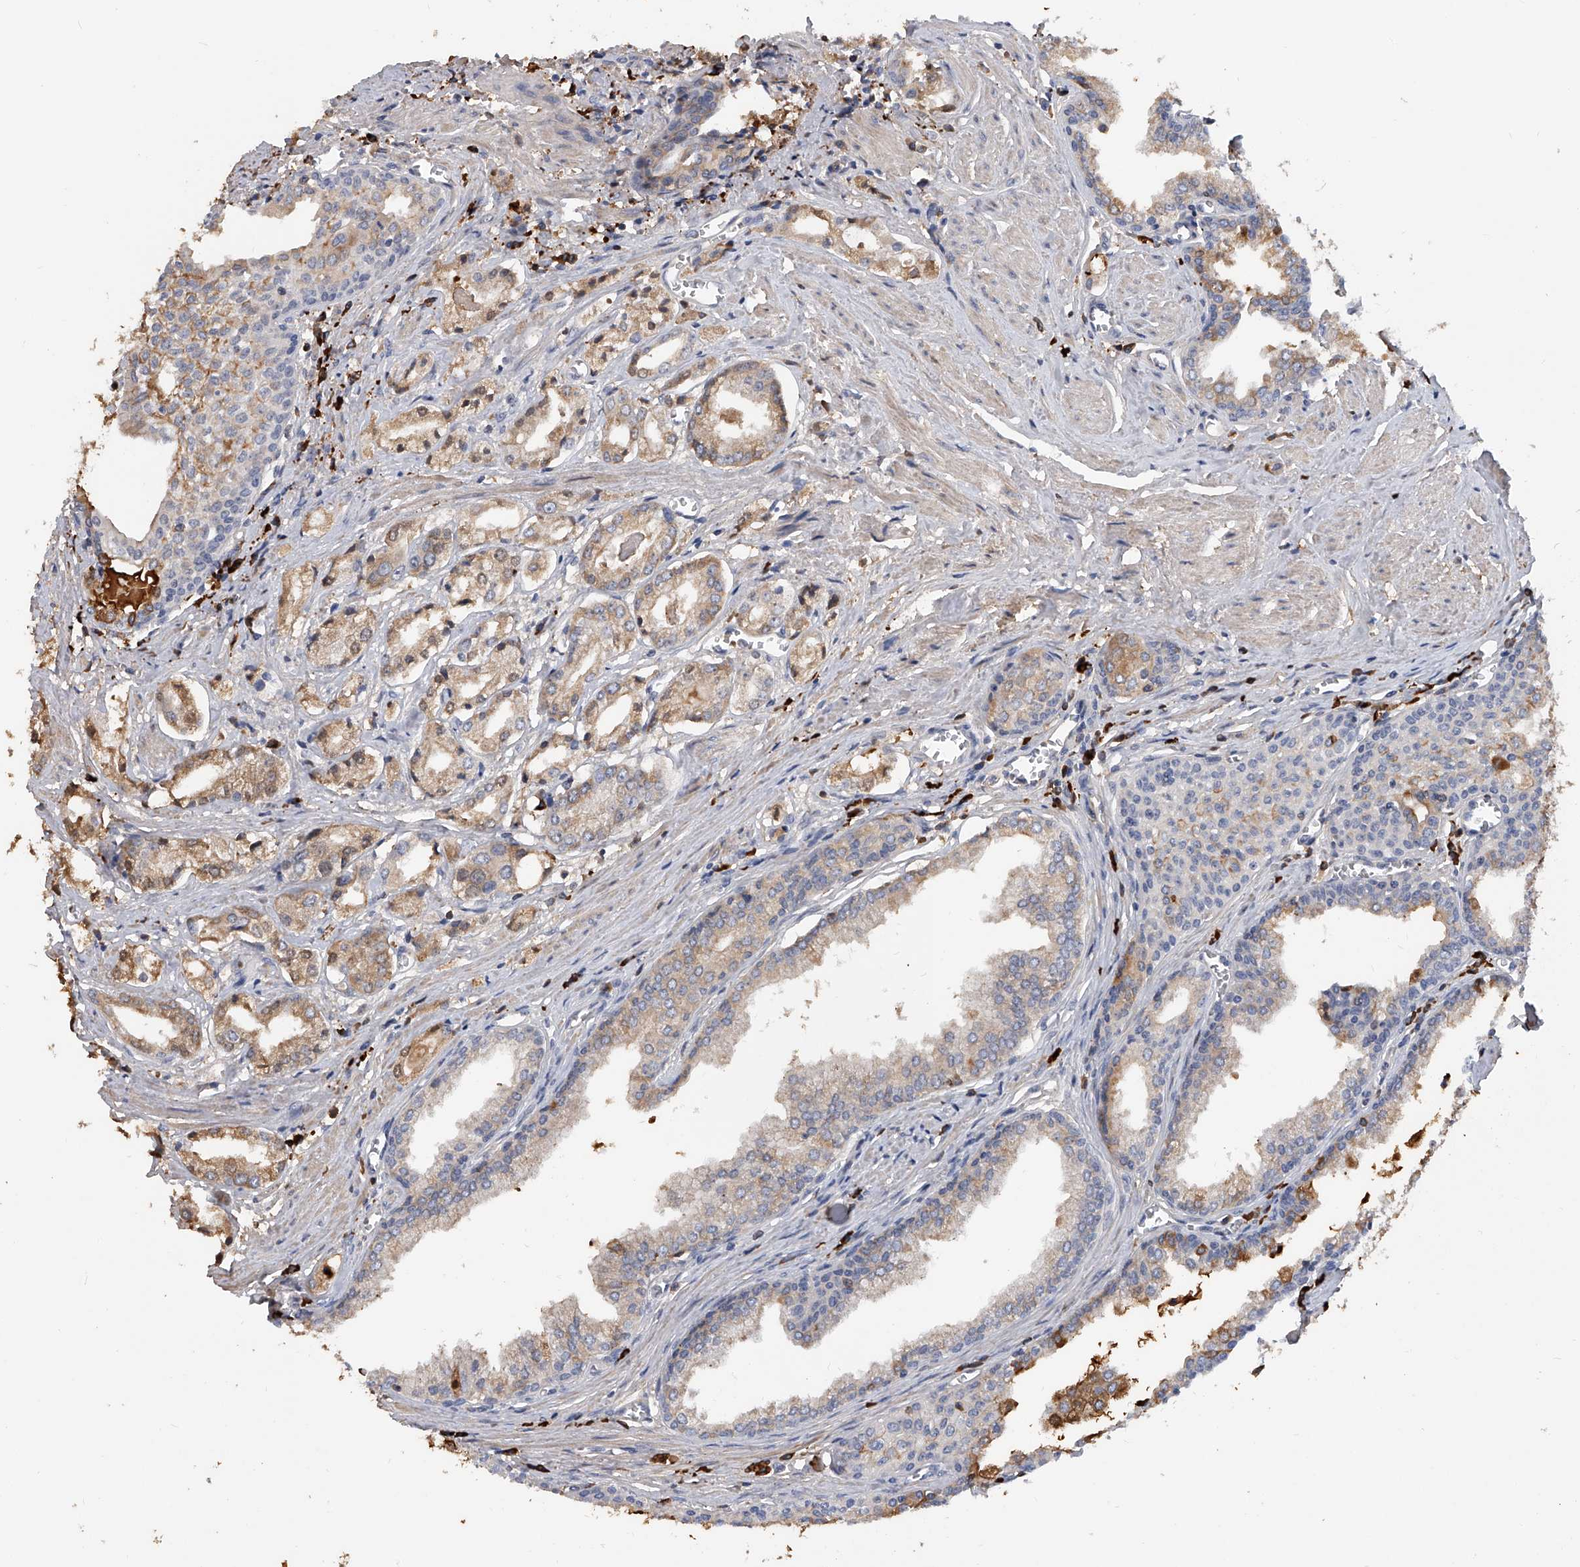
{"staining": {"intensity": "weak", "quantity": ">75%", "location": "cytoplasmic/membranous"}, "tissue": "prostate cancer", "cell_type": "Tumor cells", "image_type": "cancer", "snomed": [{"axis": "morphology", "description": "Adenocarcinoma, Low grade"}, {"axis": "topography", "description": "Prostate"}], "caption": "Approximately >75% of tumor cells in prostate cancer reveal weak cytoplasmic/membranous protein staining as visualized by brown immunohistochemical staining.", "gene": "ZNF25", "patient": {"sex": "male", "age": 60}}